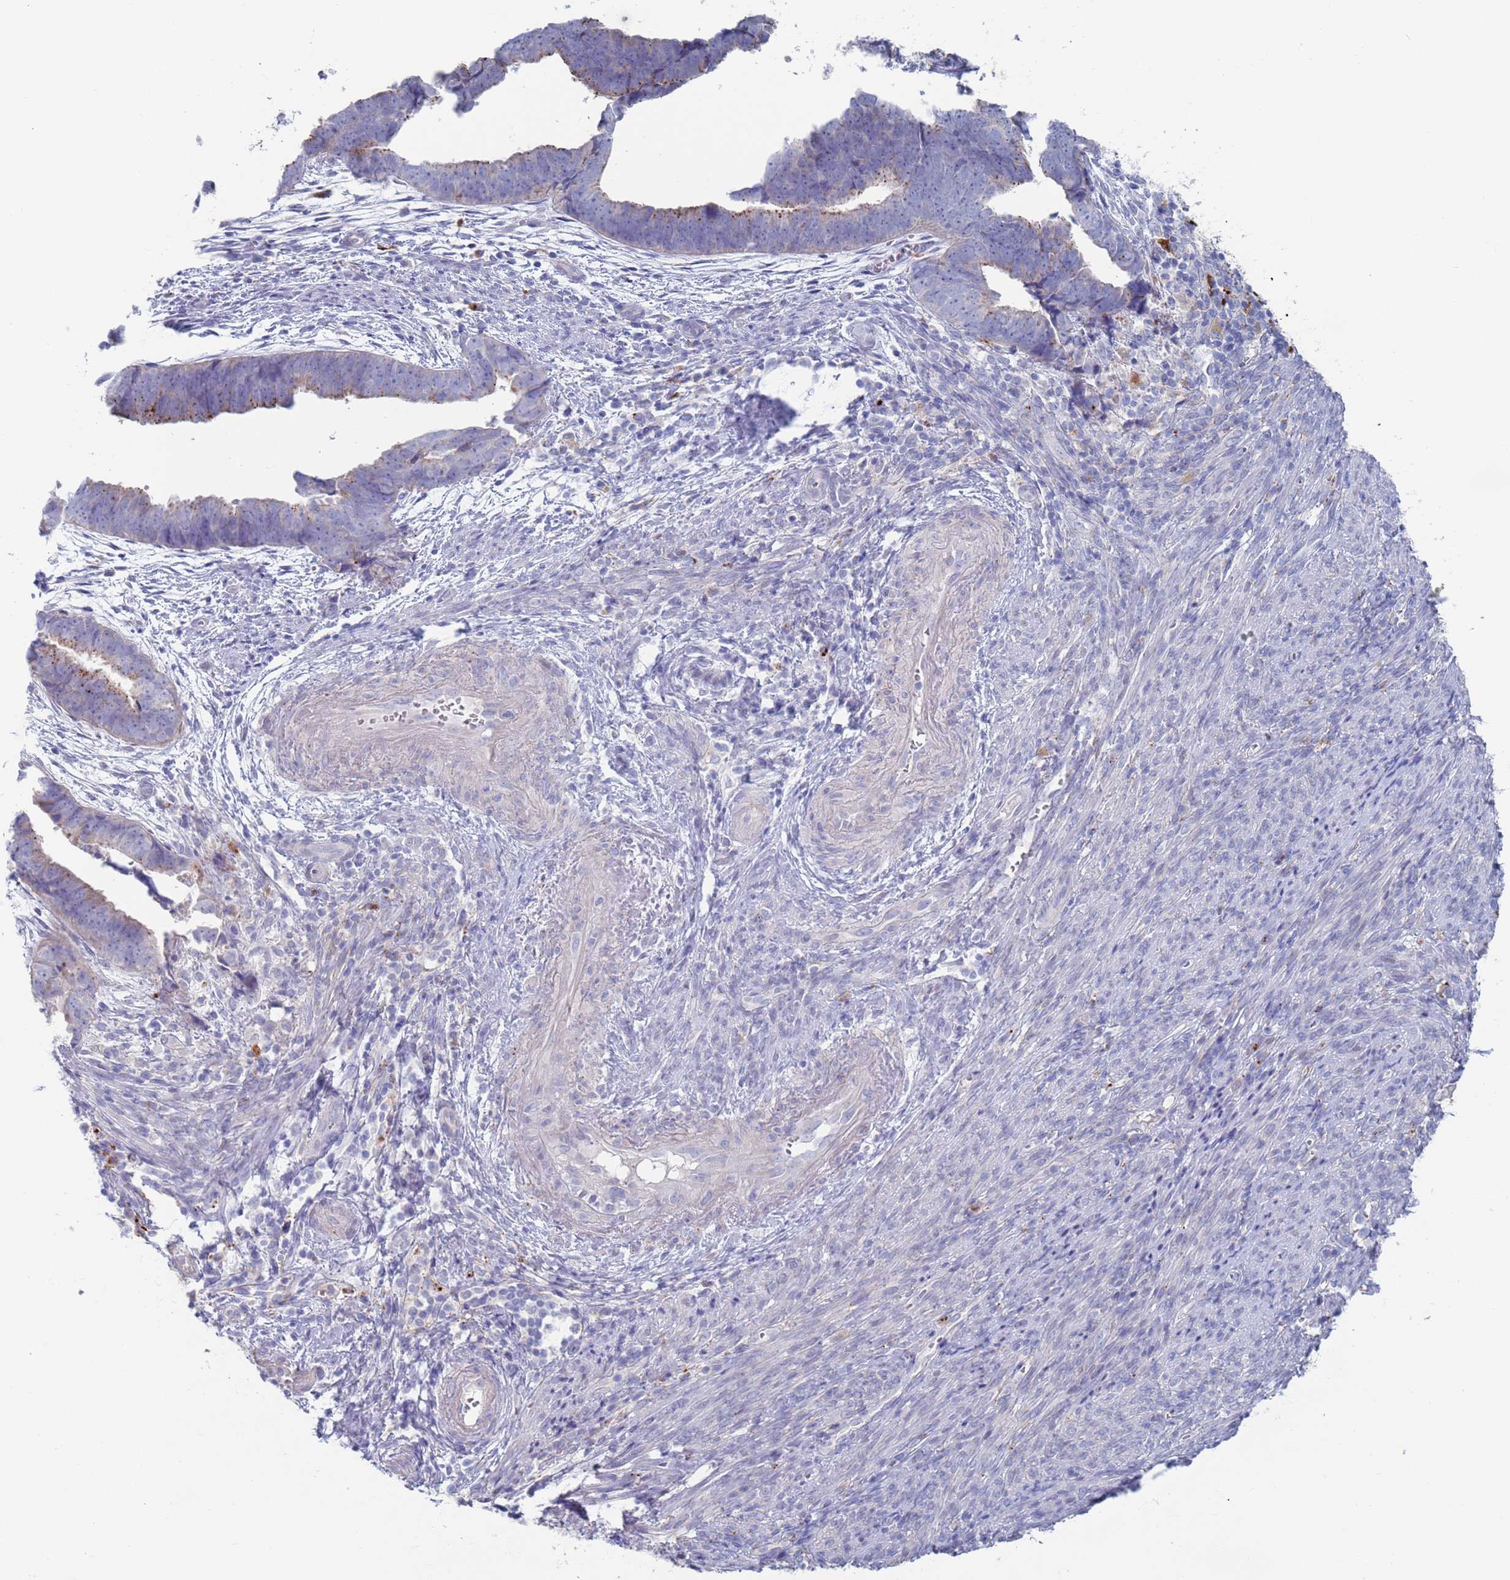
{"staining": {"intensity": "weak", "quantity": "<25%", "location": "cytoplasmic/membranous"}, "tissue": "endometrial cancer", "cell_type": "Tumor cells", "image_type": "cancer", "snomed": [{"axis": "morphology", "description": "Adenocarcinoma, NOS"}, {"axis": "topography", "description": "Endometrium"}], "caption": "DAB (3,3'-diaminobenzidine) immunohistochemical staining of human endometrial cancer reveals no significant positivity in tumor cells.", "gene": "FUCA1", "patient": {"sex": "female", "age": 75}}